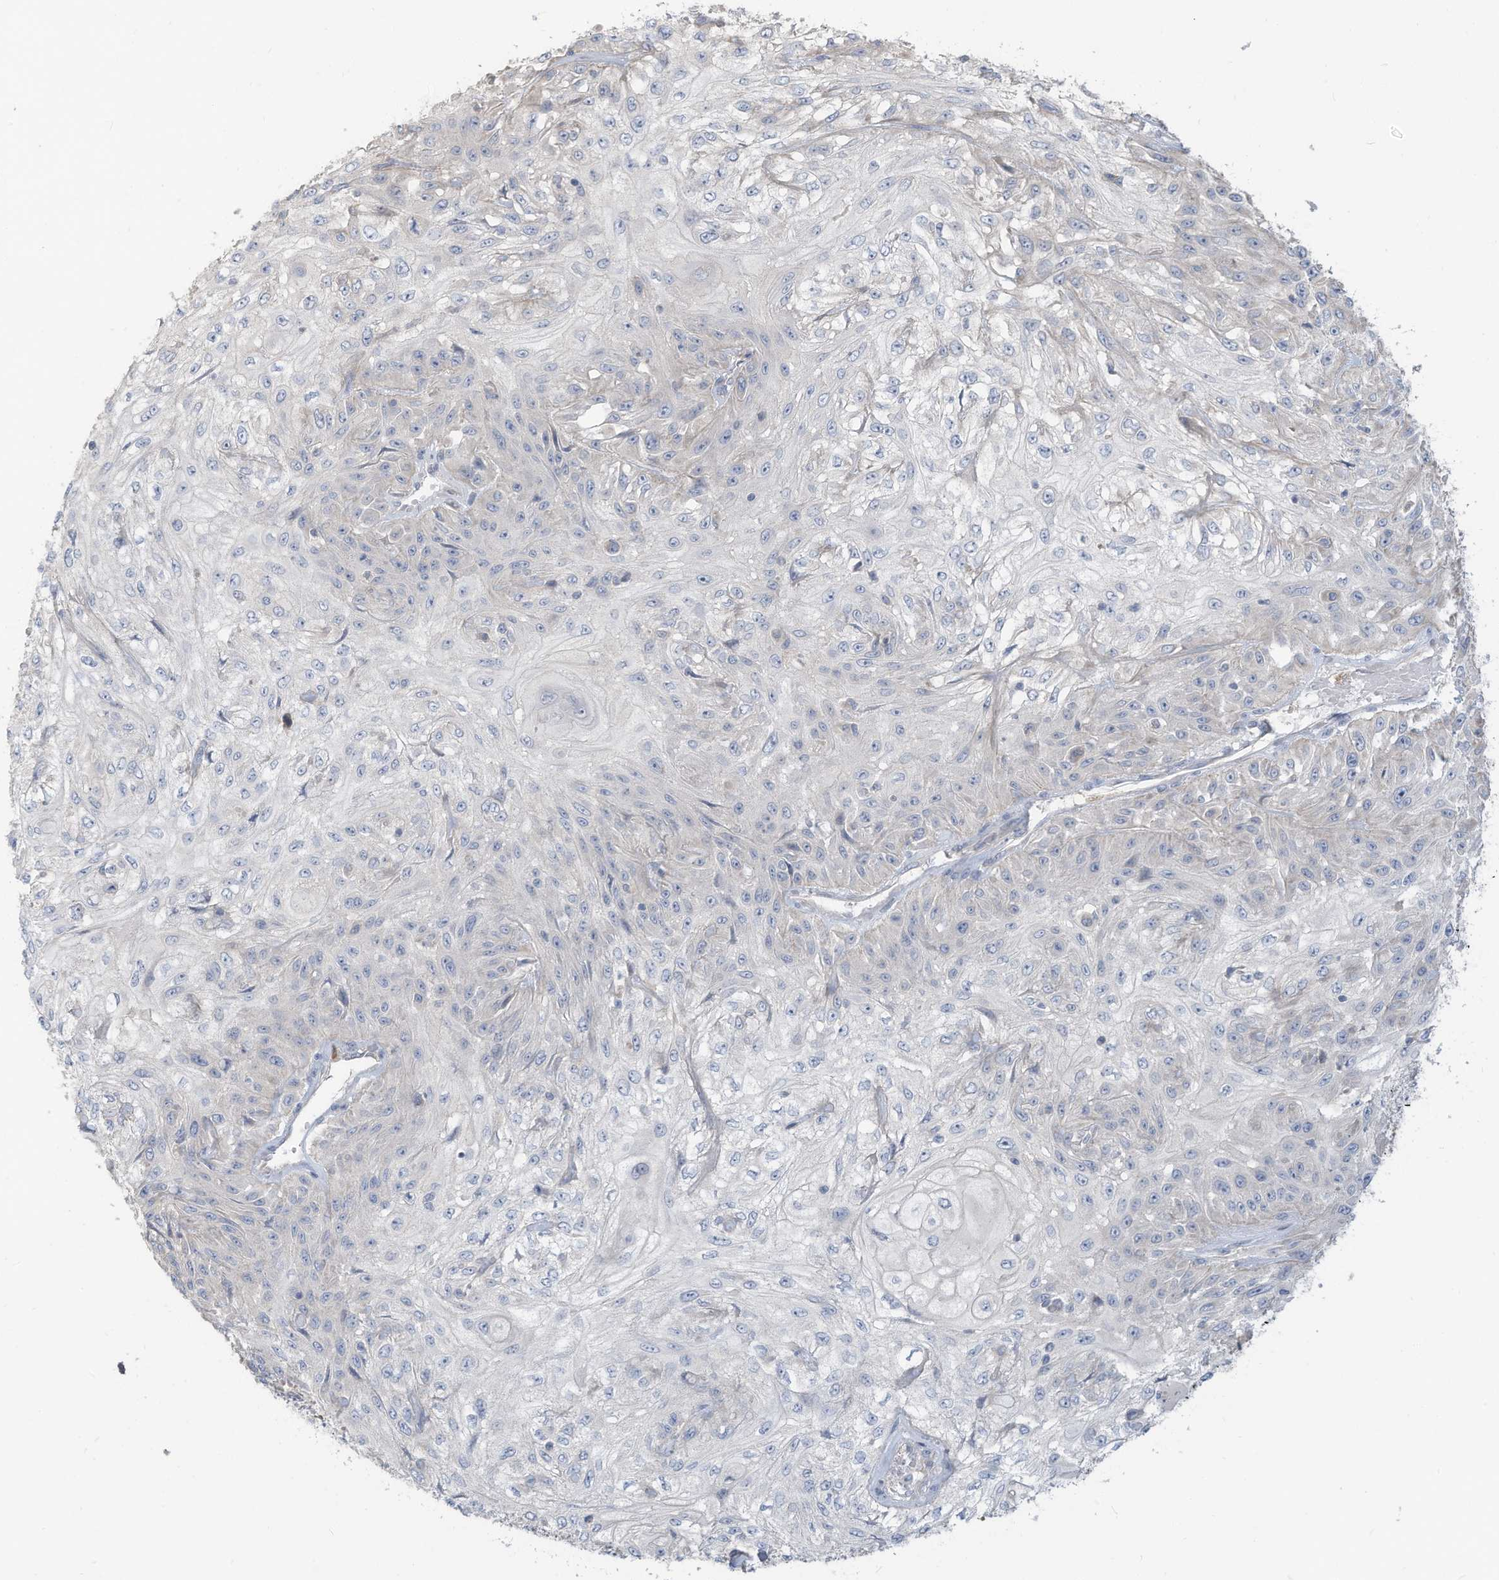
{"staining": {"intensity": "negative", "quantity": "none", "location": "none"}, "tissue": "skin cancer", "cell_type": "Tumor cells", "image_type": "cancer", "snomed": [{"axis": "morphology", "description": "Squamous cell carcinoma, NOS"}, {"axis": "morphology", "description": "Squamous cell carcinoma, metastatic, NOS"}, {"axis": "topography", "description": "Skin"}, {"axis": "topography", "description": "Lymph node"}], "caption": "This histopathology image is of skin cancer (metastatic squamous cell carcinoma) stained with immunohistochemistry to label a protein in brown with the nuclei are counter-stained blue. There is no expression in tumor cells. (Immunohistochemistry, brightfield microscopy, high magnification).", "gene": "GTPBP2", "patient": {"sex": "male", "age": 75}}